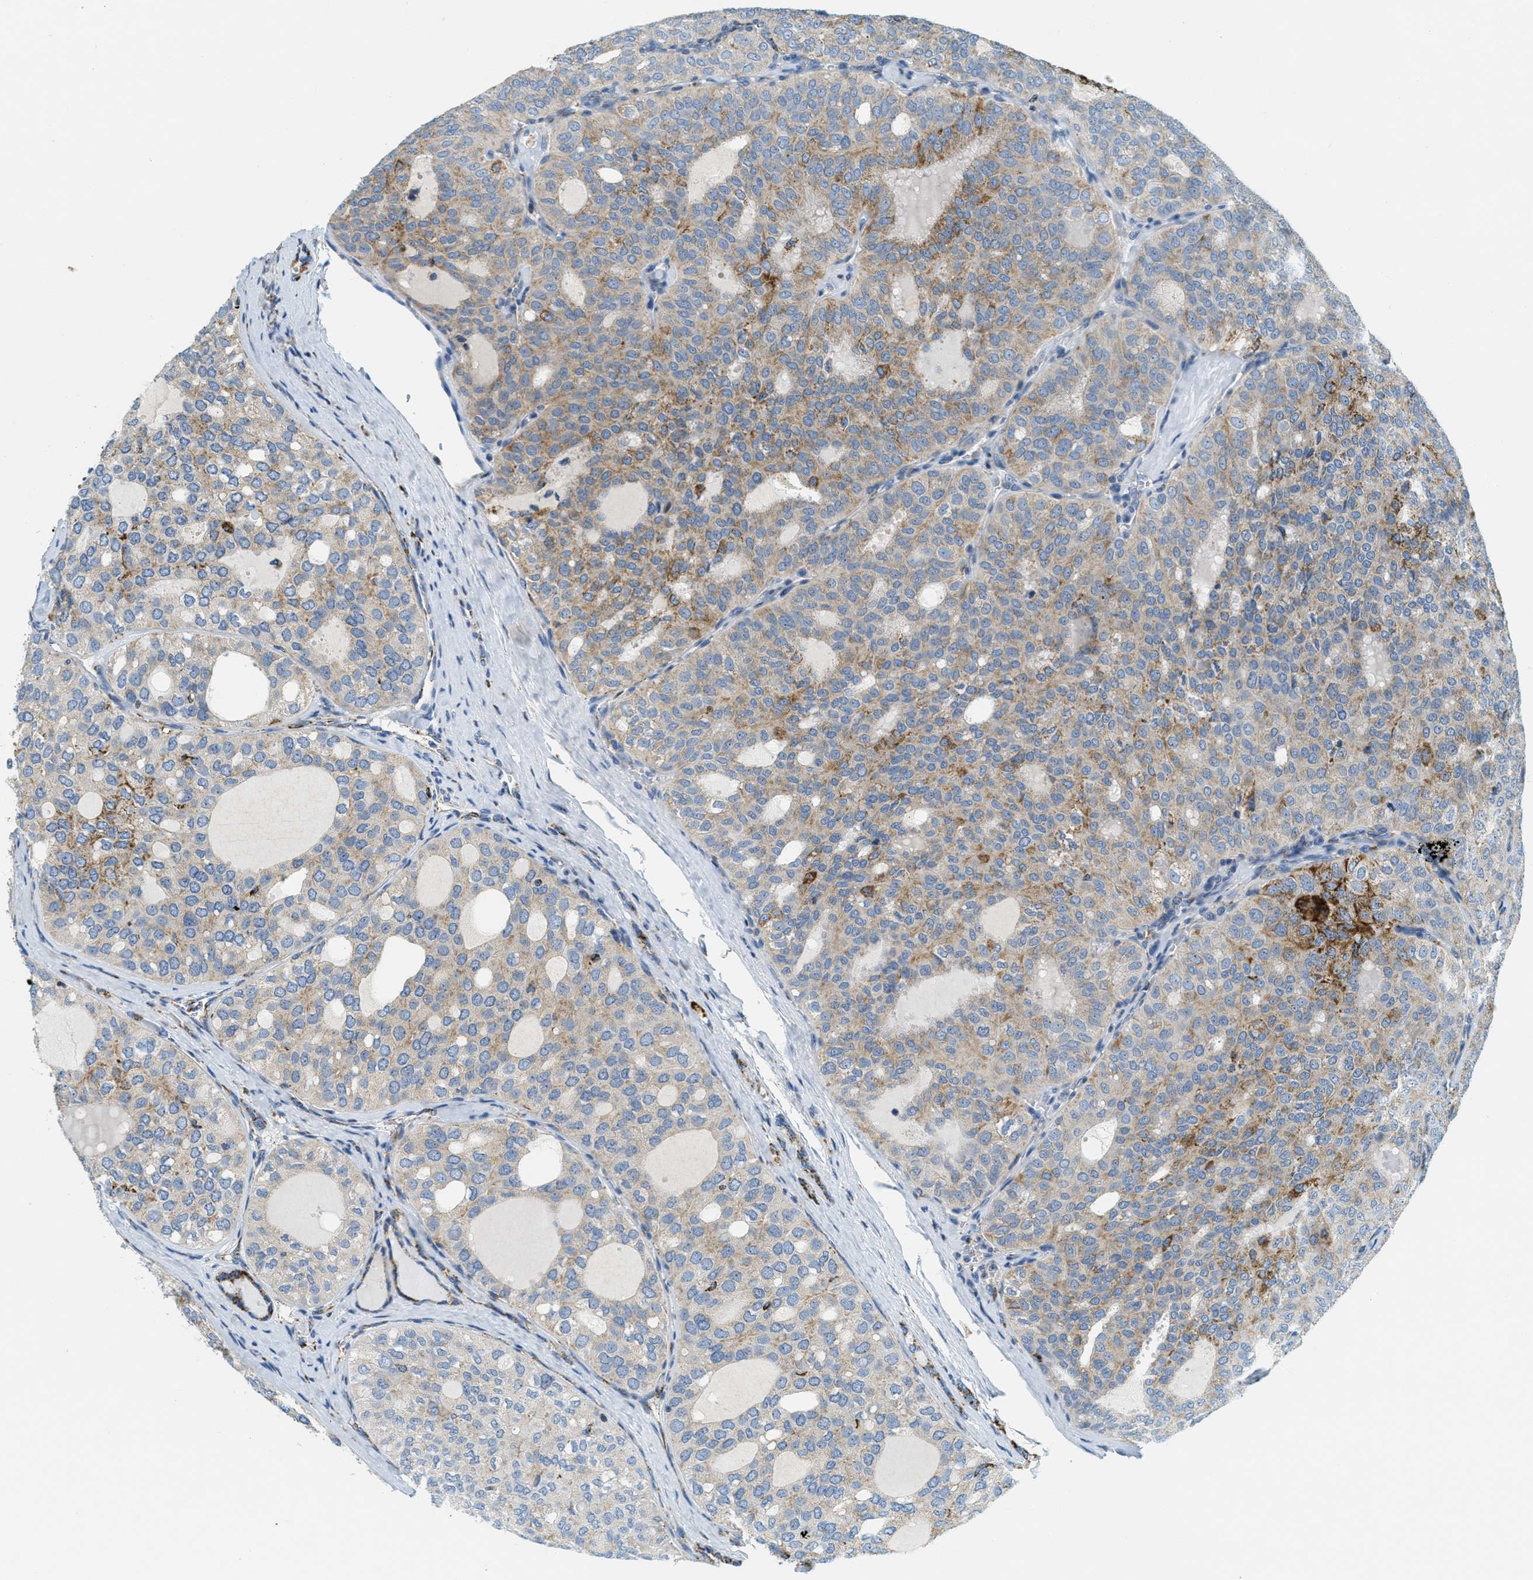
{"staining": {"intensity": "weak", "quantity": ">75%", "location": "cytoplasmic/membranous"}, "tissue": "thyroid cancer", "cell_type": "Tumor cells", "image_type": "cancer", "snomed": [{"axis": "morphology", "description": "Follicular adenoma carcinoma, NOS"}, {"axis": "topography", "description": "Thyroid gland"}], "caption": "The immunohistochemical stain highlights weak cytoplasmic/membranous staining in tumor cells of thyroid follicular adenoma carcinoma tissue. (brown staining indicates protein expression, while blue staining denotes nuclei).", "gene": "HLCS", "patient": {"sex": "male", "age": 75}}